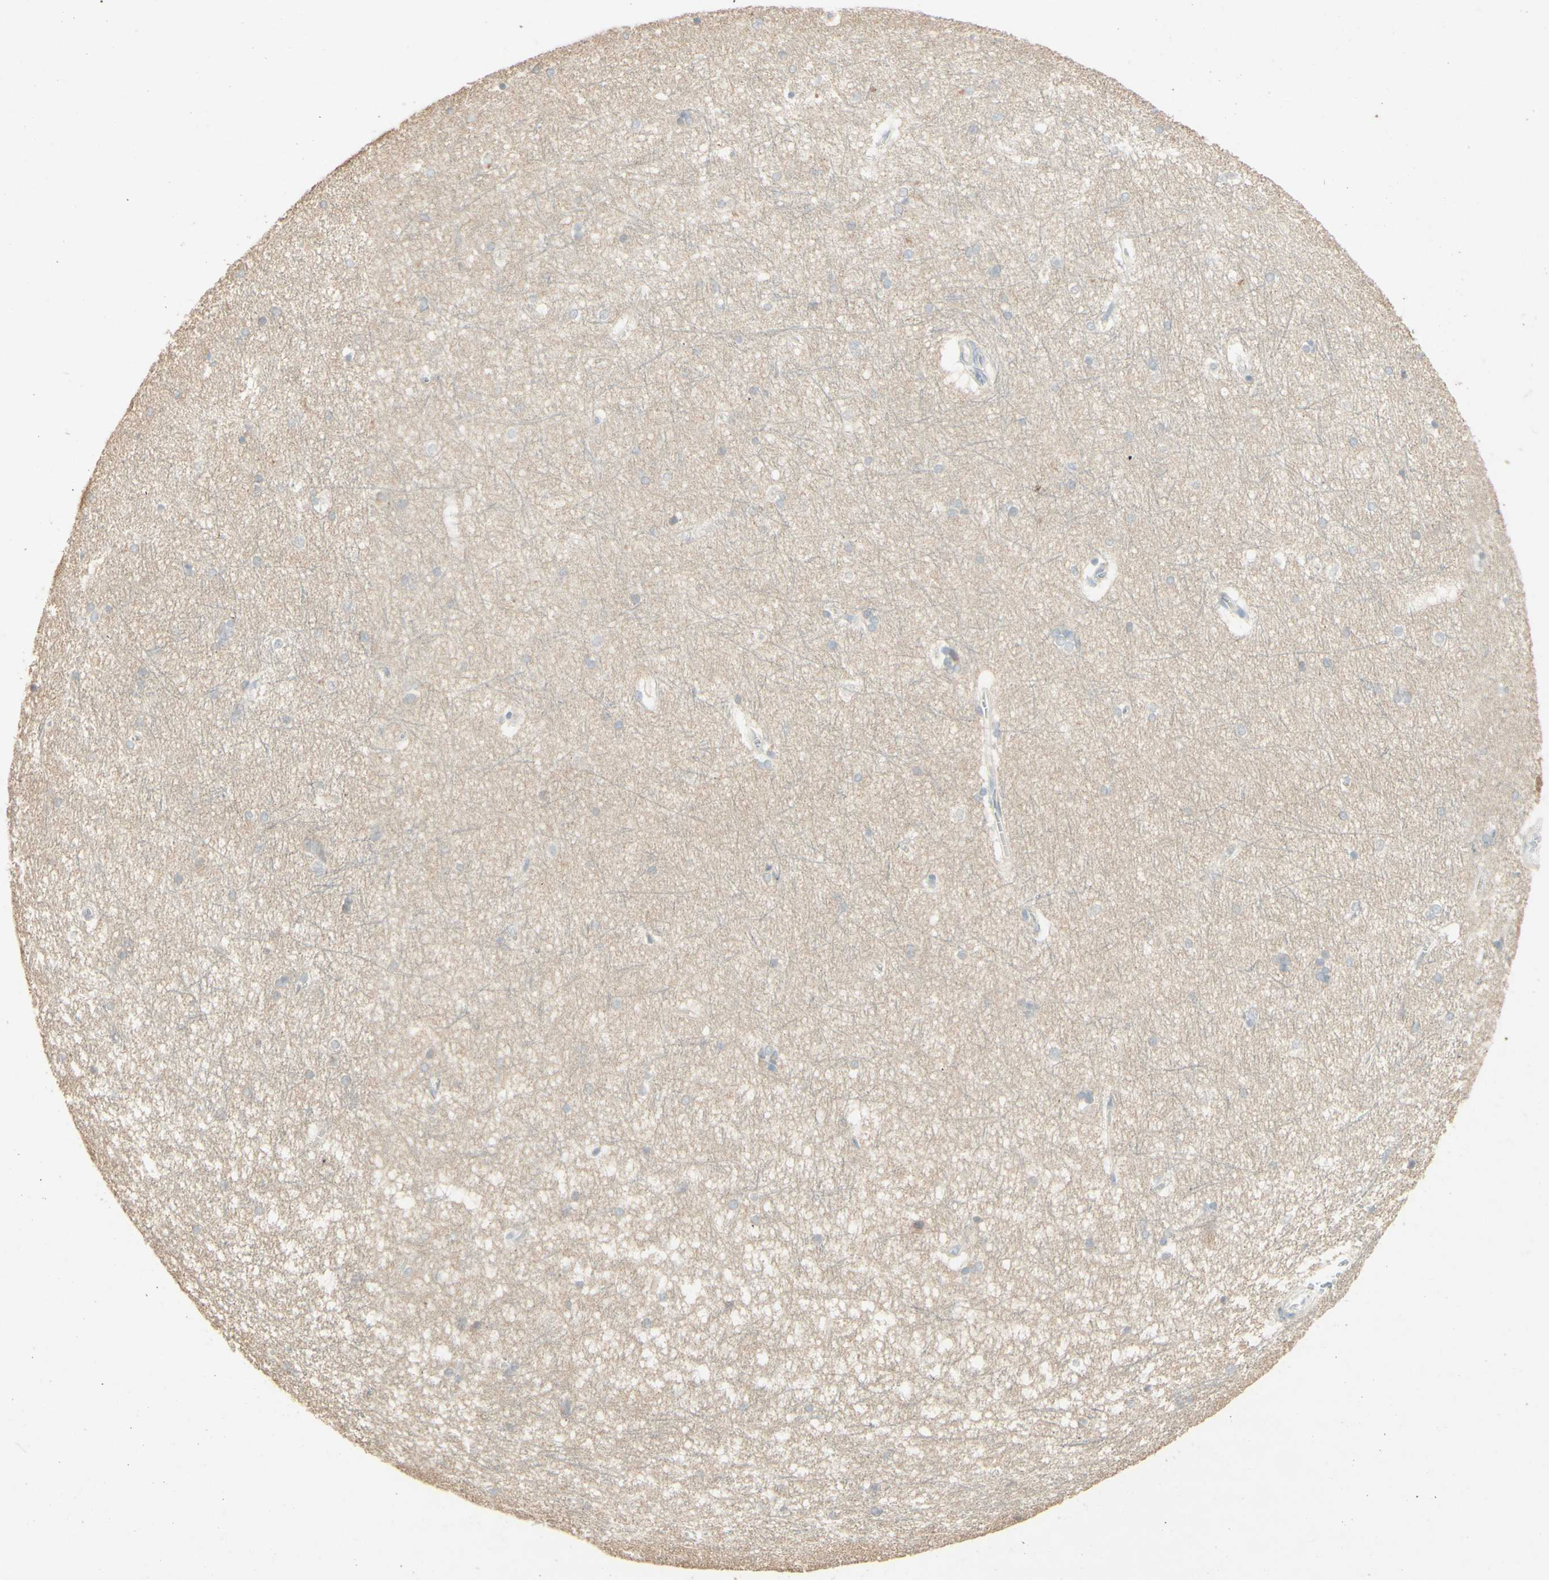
{"staining": {"intensity": "negative", "quantity": "none", "location": "none"}, "tissue": "hippocampus", "cell_type": "Glial cells", "image_type": "normal", "snomed": [{"axis": "morphology", "description": "Normal tissue, NOS"}, {"axis": "topography", "description": "Hippocampus"}], "caption": "This is a photomicrograph of immunohistochemistry staining of unremarkable hippocampus, which shows no expression in glial cells.", "gene": "ATP6V1B1", "patient": {"sex": "female", "age": 19}}